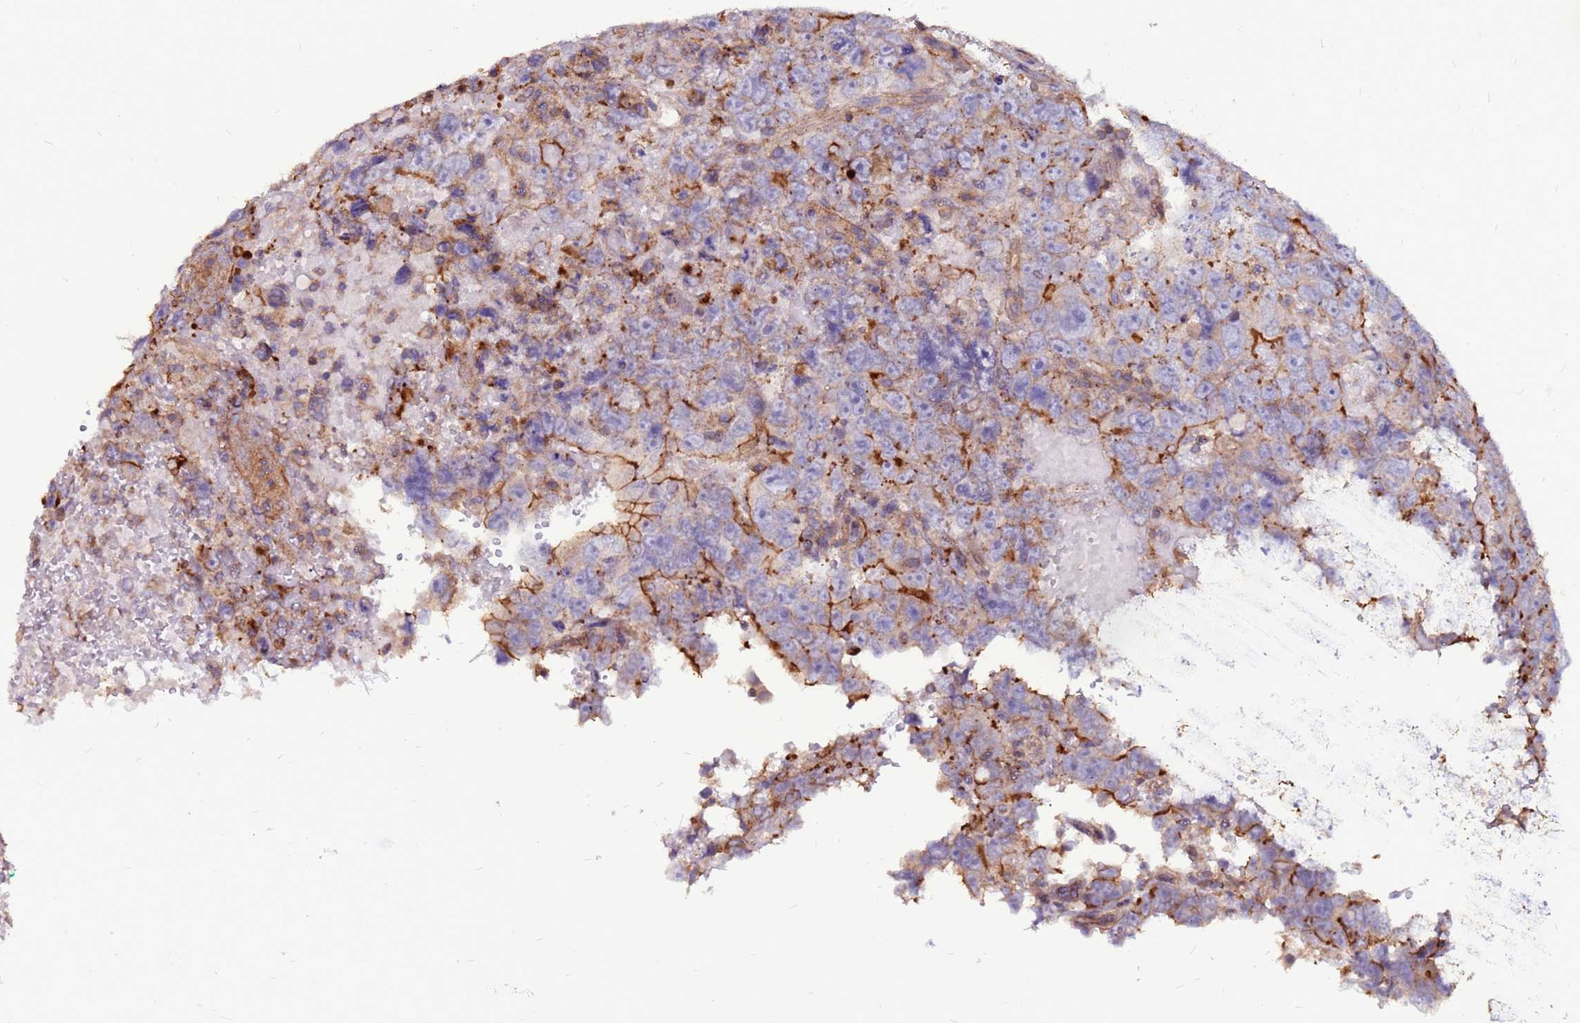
{"staining": {"intensity": "strong", "quantity": "<25%", "location": "cytoplasmic/membranous"}, "tissue": "testis cancer", "cell_type": "Tumor cells", "image_type": "cancer", "snomed": [{"axis": "morphology", "description": "Carcinoma, Embryonal, NOS"}, {"axis": "topography", "description": "Testis"}], "caption": "IHC of testis embryonal carcinoma displays medium levels of strong cytoplasmic/membranous staining in approximately <25% of tumor cells. (Stains: DAB (3,3'-diaminobenzidine) in brown, nuclei in blue, Microscopy: brightfield microscopy at high magnification).", "gene": "NRN1L", "patient": {"sex": "male", "age": 45}}